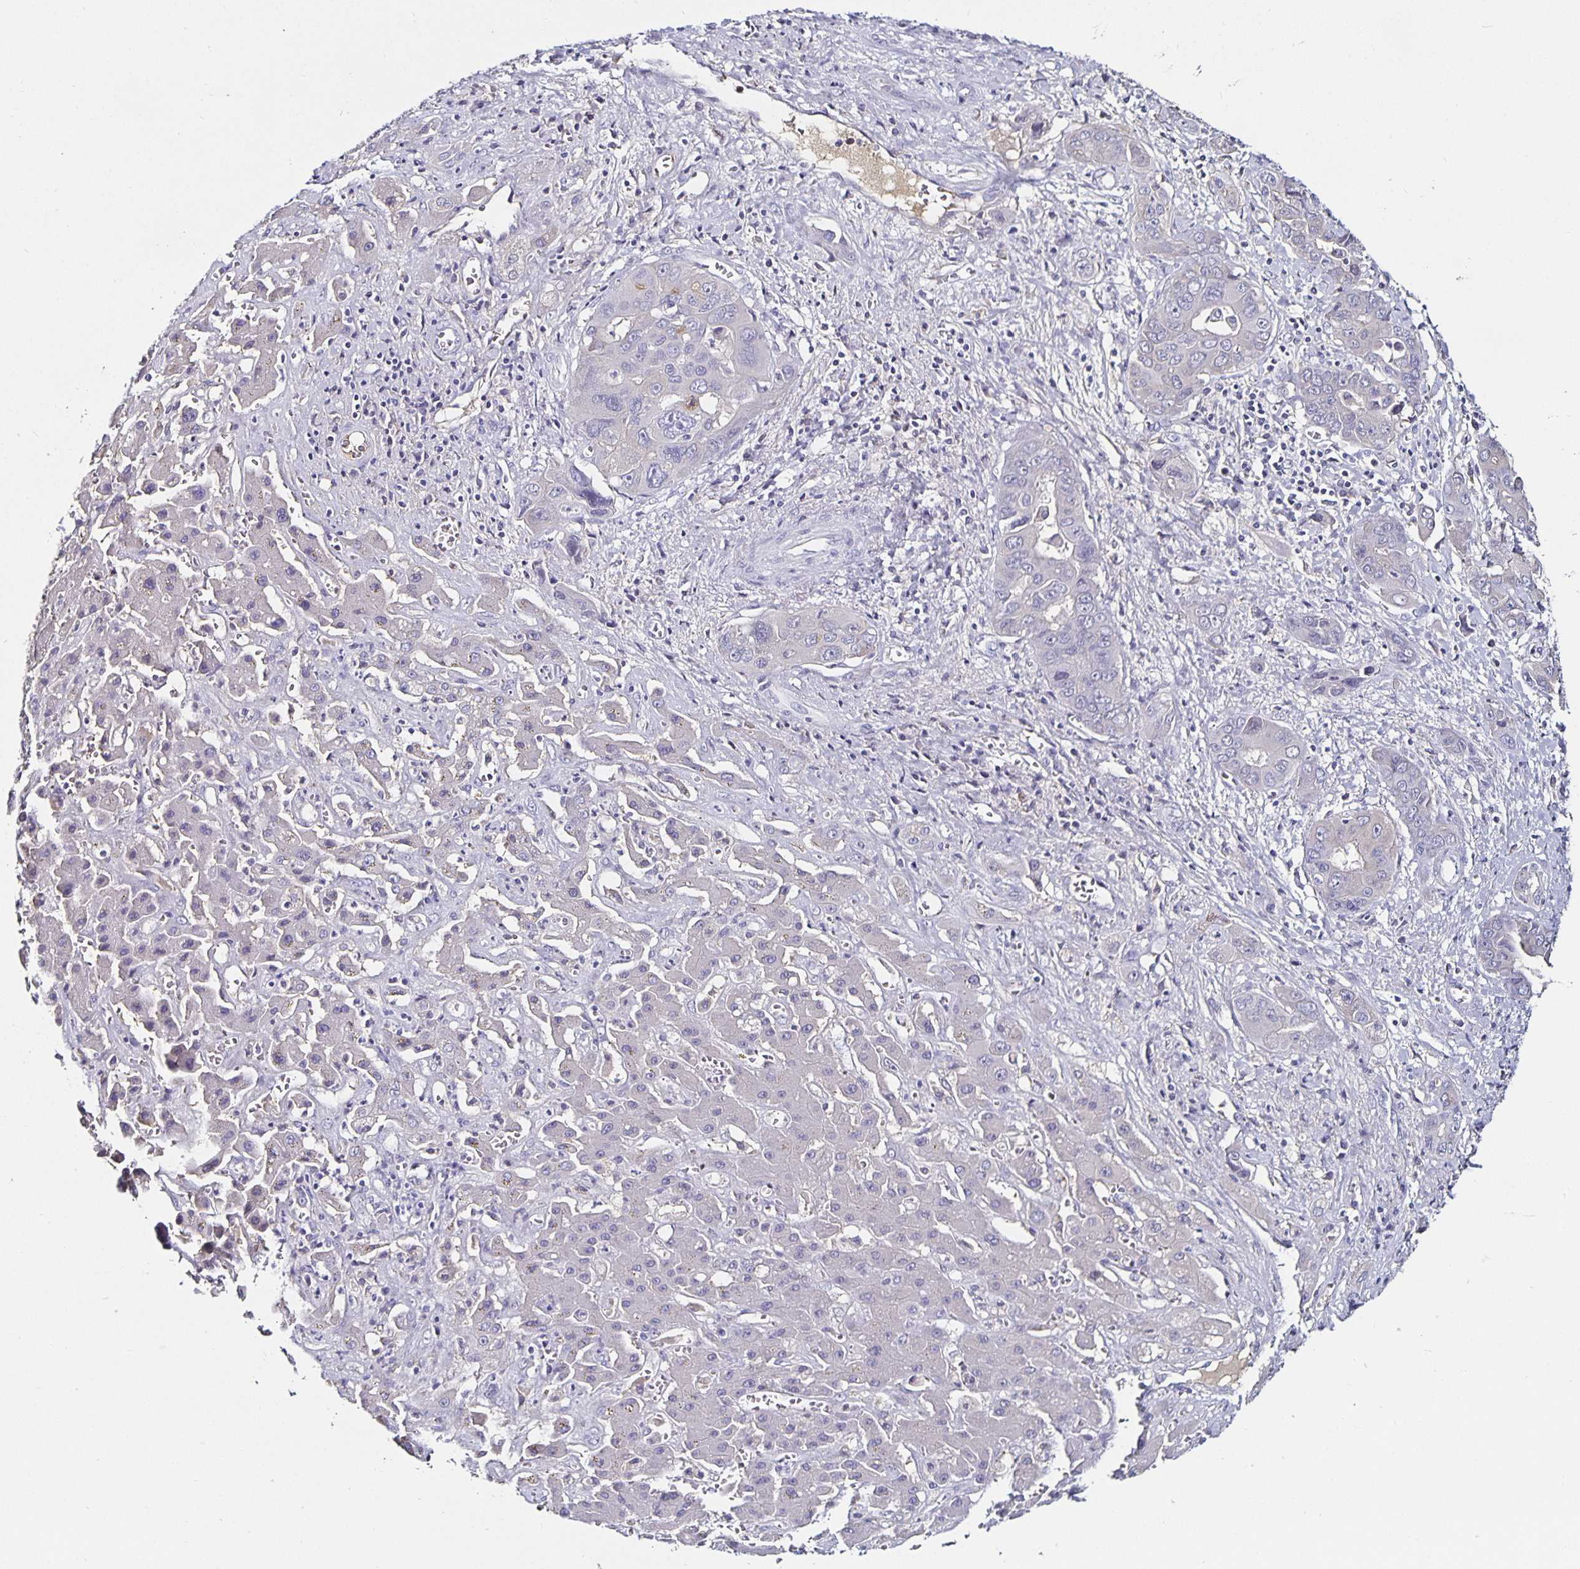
{"staining": {"intensity": "negative", "quantity": "none", "location": "none"}, "tissue": "liver cancer", "cell_type": "Tumor cells", "image_type": "cancer", "snomed": [{"axis": "morphology", "description": "Cholangiocarcinoma"}, {"axis": "topography", "description": "Liver"}], "caption": "Liver cancer was stained to show a protein in brown. There is no significant expression in tumor cells.", "gene": "TTR", "patient": {"sex": "male", "age": 67}}